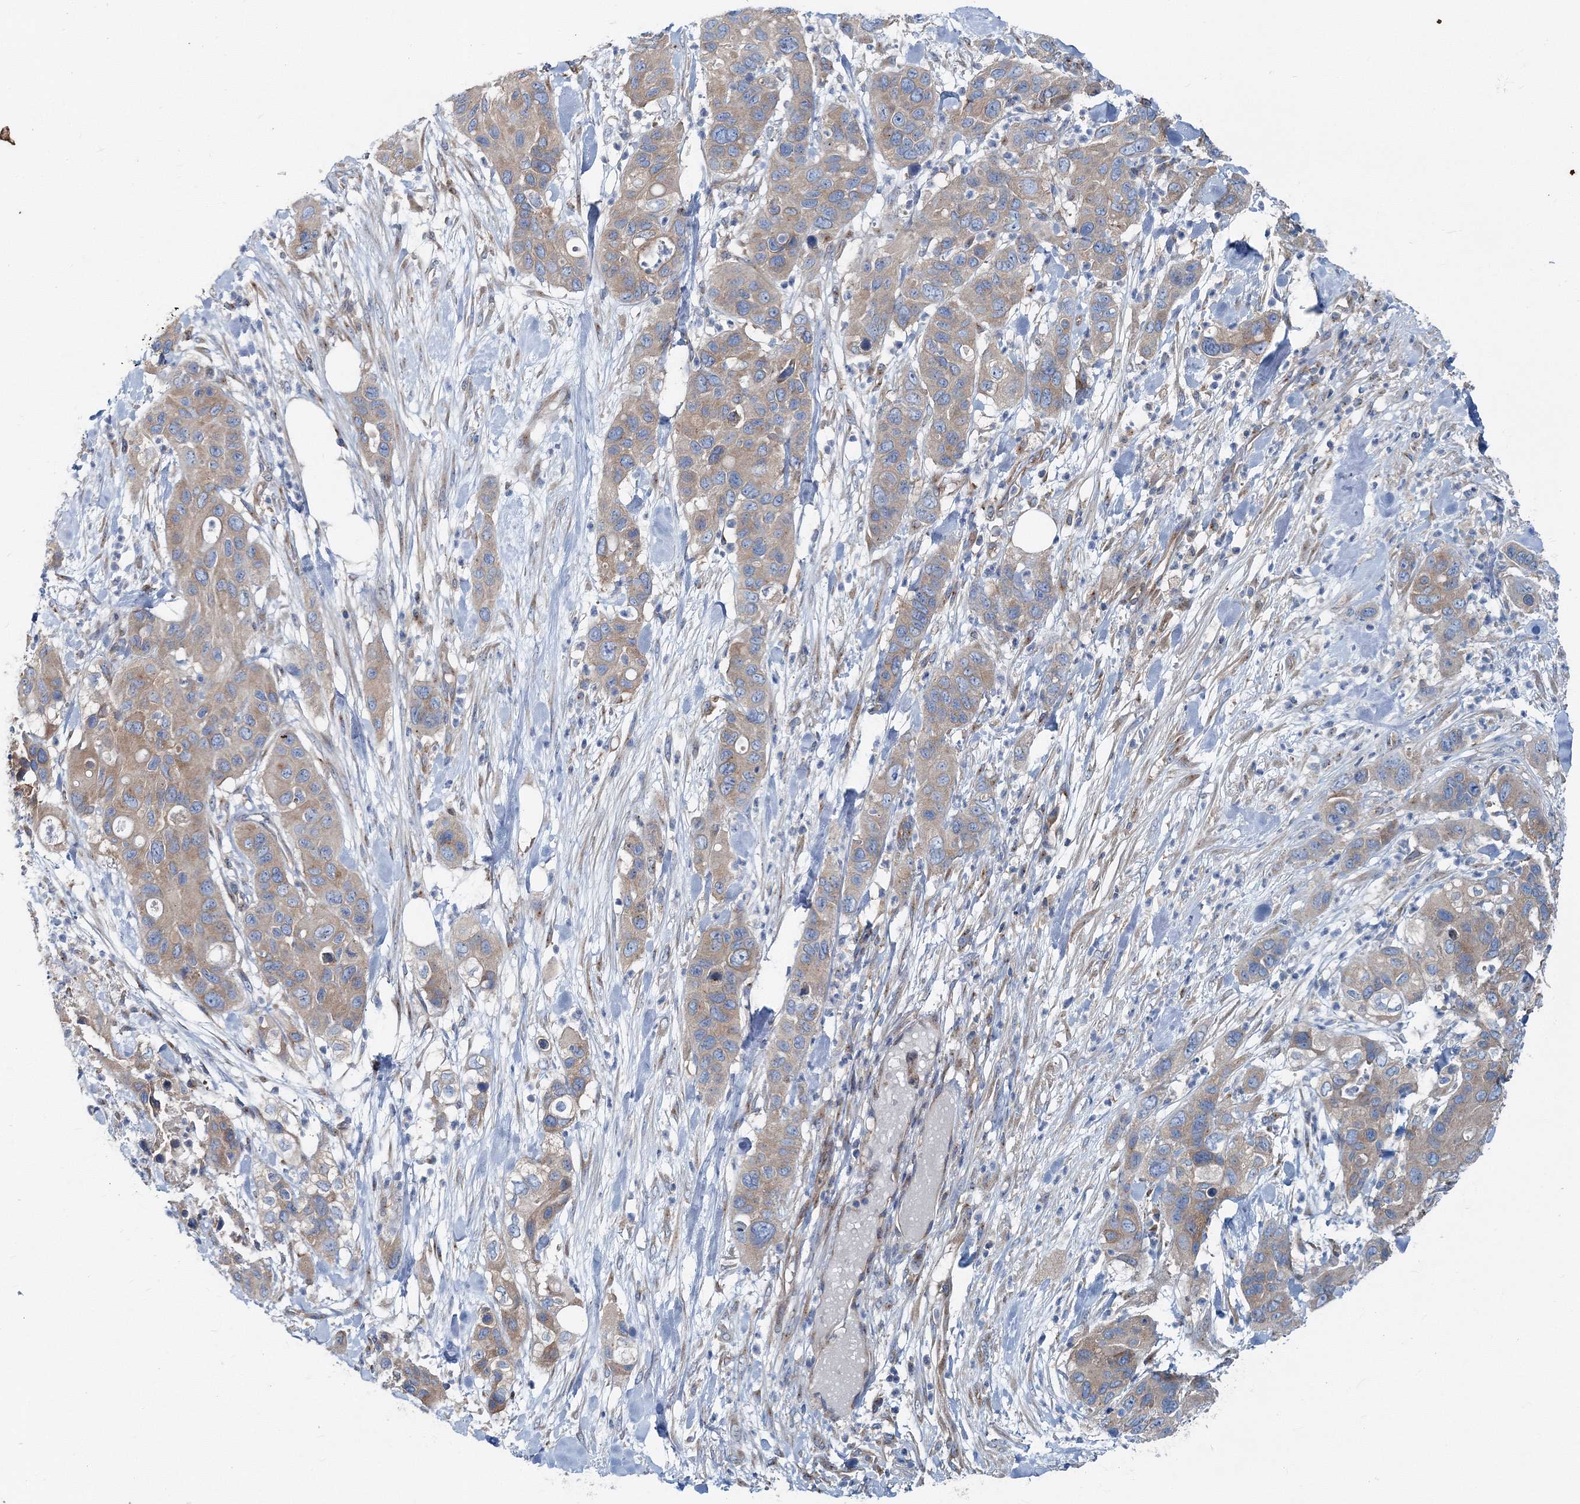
{"staining": {"intensity": "weak", "quantity": ">75%", "location": "cytoplasmic/membranous"}, "tissue": "pancreatic cancer", "cell_type": "Tumor cells", "image_type": "cancer", "snomed": [{"axis": "morphology", "description": "Adenocarcinoma, NOS"}, {"axis": "topography", "description": "Pancreas"}], "caption": "Immunohistochemistry photomicrograph of neoplastic tissue: adenocarcinoma (pancreatic) stained using immunohistochemistry (IHC) displays low levels of weak protein expression localized specifically in the cytoplasmic/membranous of tumor cells, appearing as a cytoplasmic/membranous brown color.", "gene": "MPHOSPH9", "patient": {"sex": "female", "age": 71}}